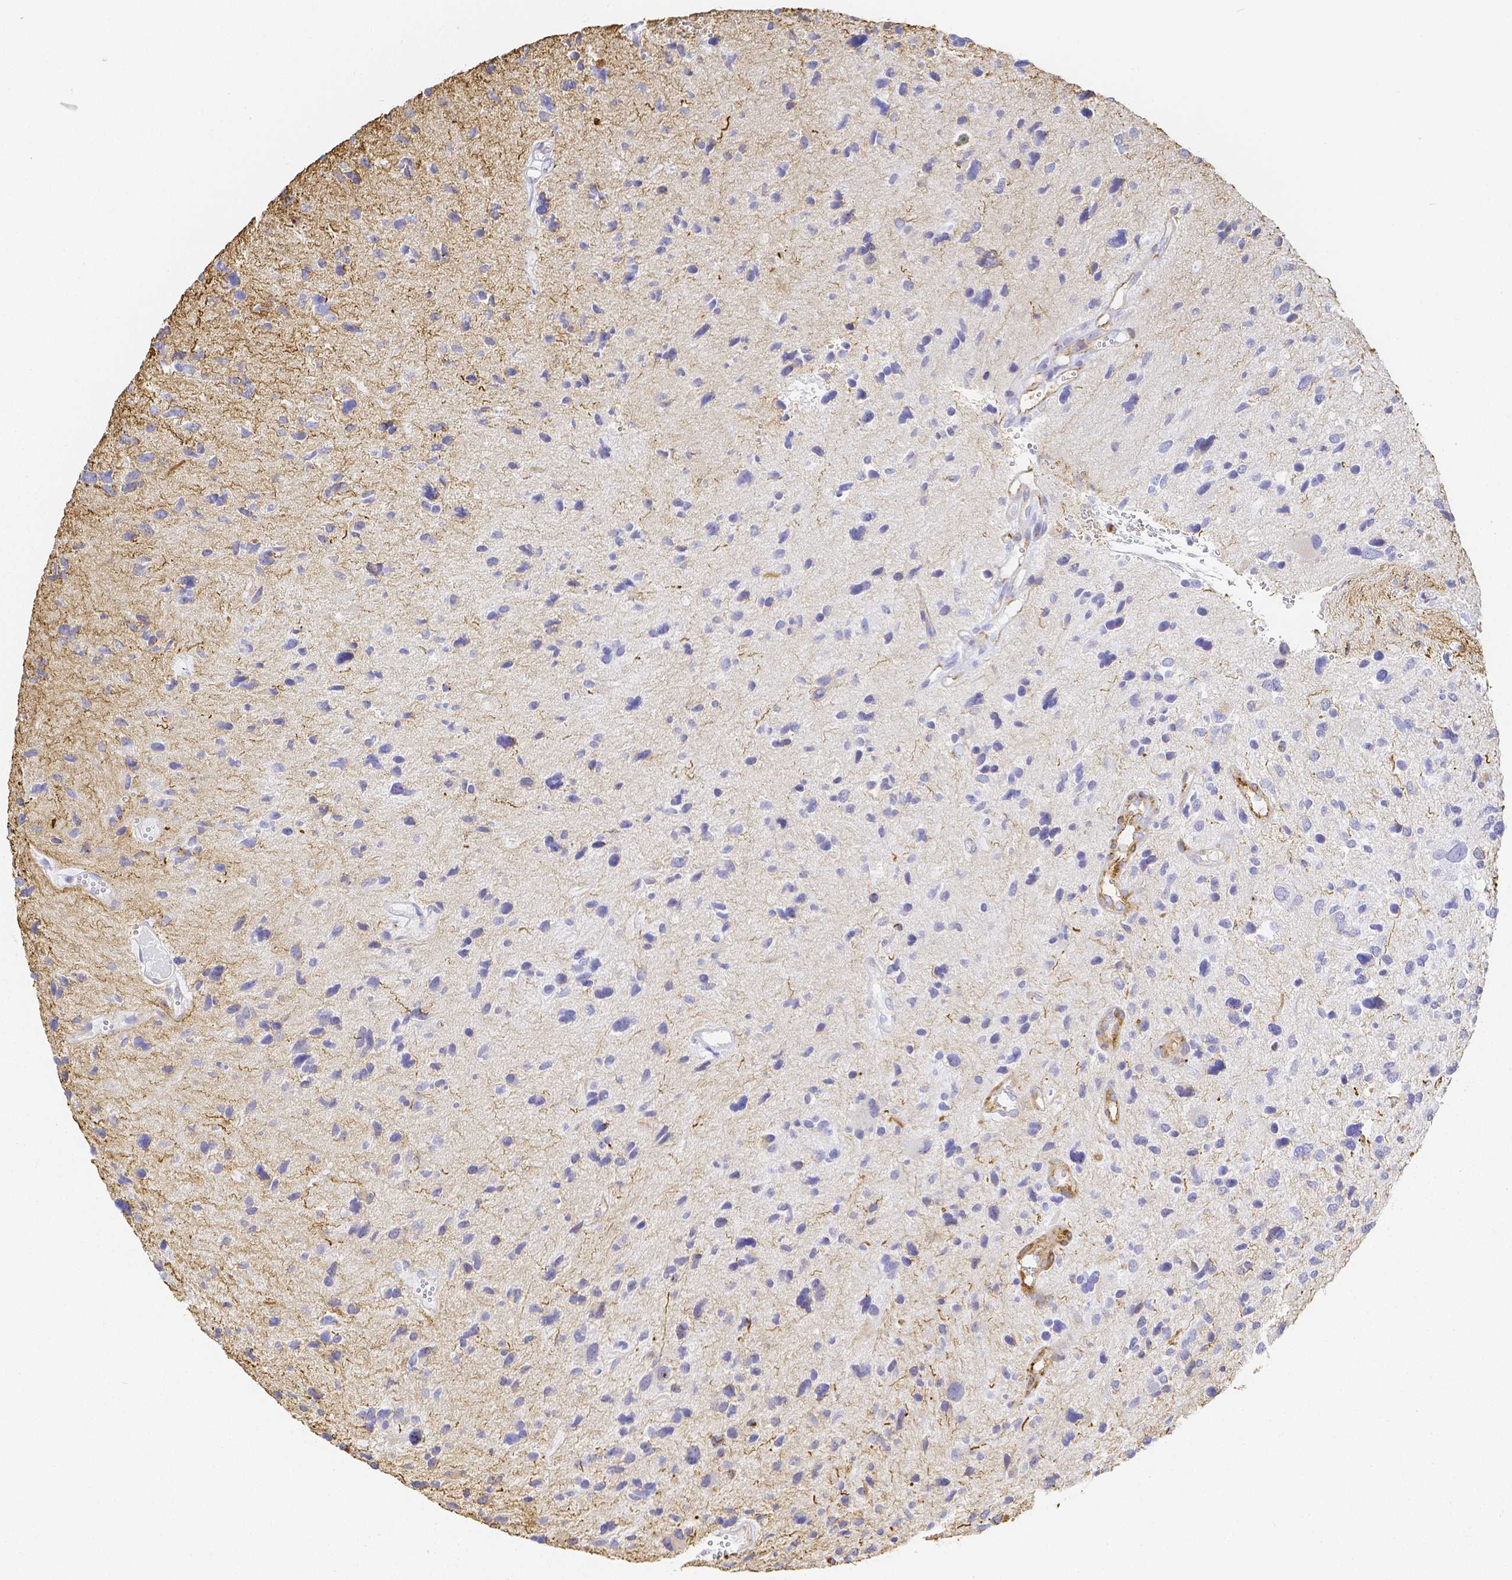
{"staining": {"intensity": "strong", "quantity": "<25%", "location": "cytoplasmic/membranous"}, "tissue": "glioma", "cell_type": "Tumor cells", "image_type": "cancer", "snomed": [{"axis": "morphology", "description": "Glioma, malignant, High grade"}, {"axis": "topography", "description": "Brain"}], "caption": "Human glioma stained with a brown dye demonstrates strong cytoplasmic/membranous positive positivity in about <25% of tumor cells.", "gene": "SMURF1", "patient": {"sex": "female", "age": 11}}